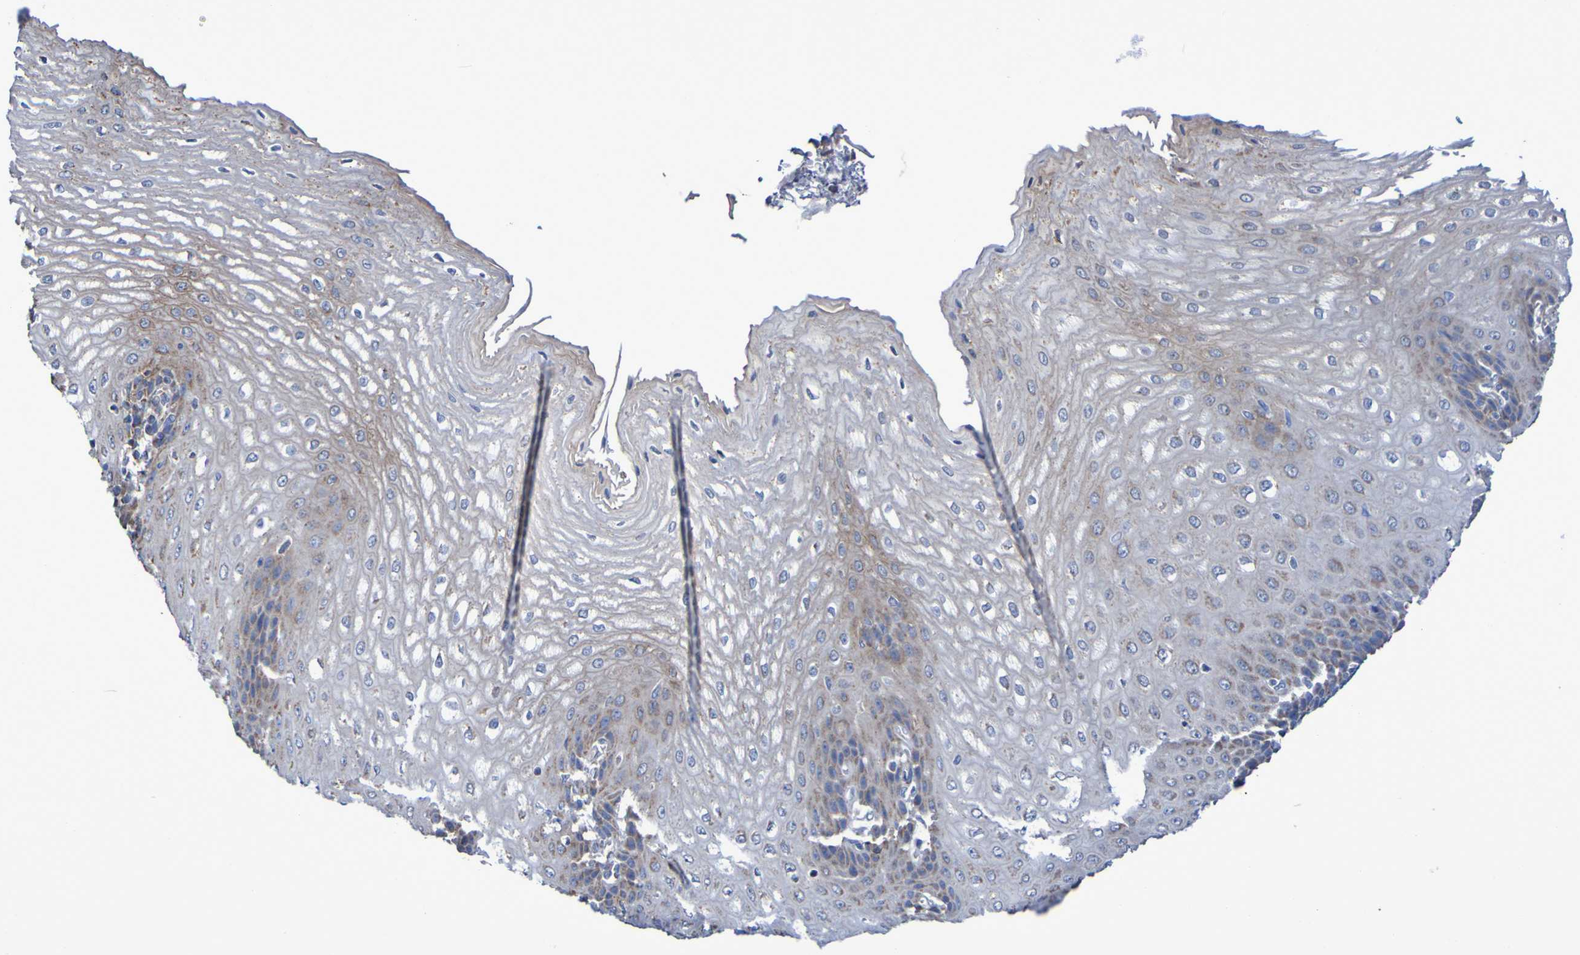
{"staining": {"intensity": "moderate", "quantity": "<25%", "location": "cytoplasmic/membranous"}, "tissue": "esophagus", "cell_type": "Squamous epithelial cells", "image_type": "normal", "snomed": [{"axis": "morphology", "description": "Normal tissue, NOS"}, {"axis": "topography", "description": "Esophagus"}], "caption": "IHC staining of benign esophagus, which displays low levels of moderate cytoplasmic/membranous positivity in about <25% of squamous epithelial cells indicating moderate cytoplasmic/membranous protein staining. The staining was performed using DAB (brown) for protein detection and nuclei were counterstained in hematoxylin (blue).", "gene": "CNTN2", "patient": {"sex": "male", "age": 54}}